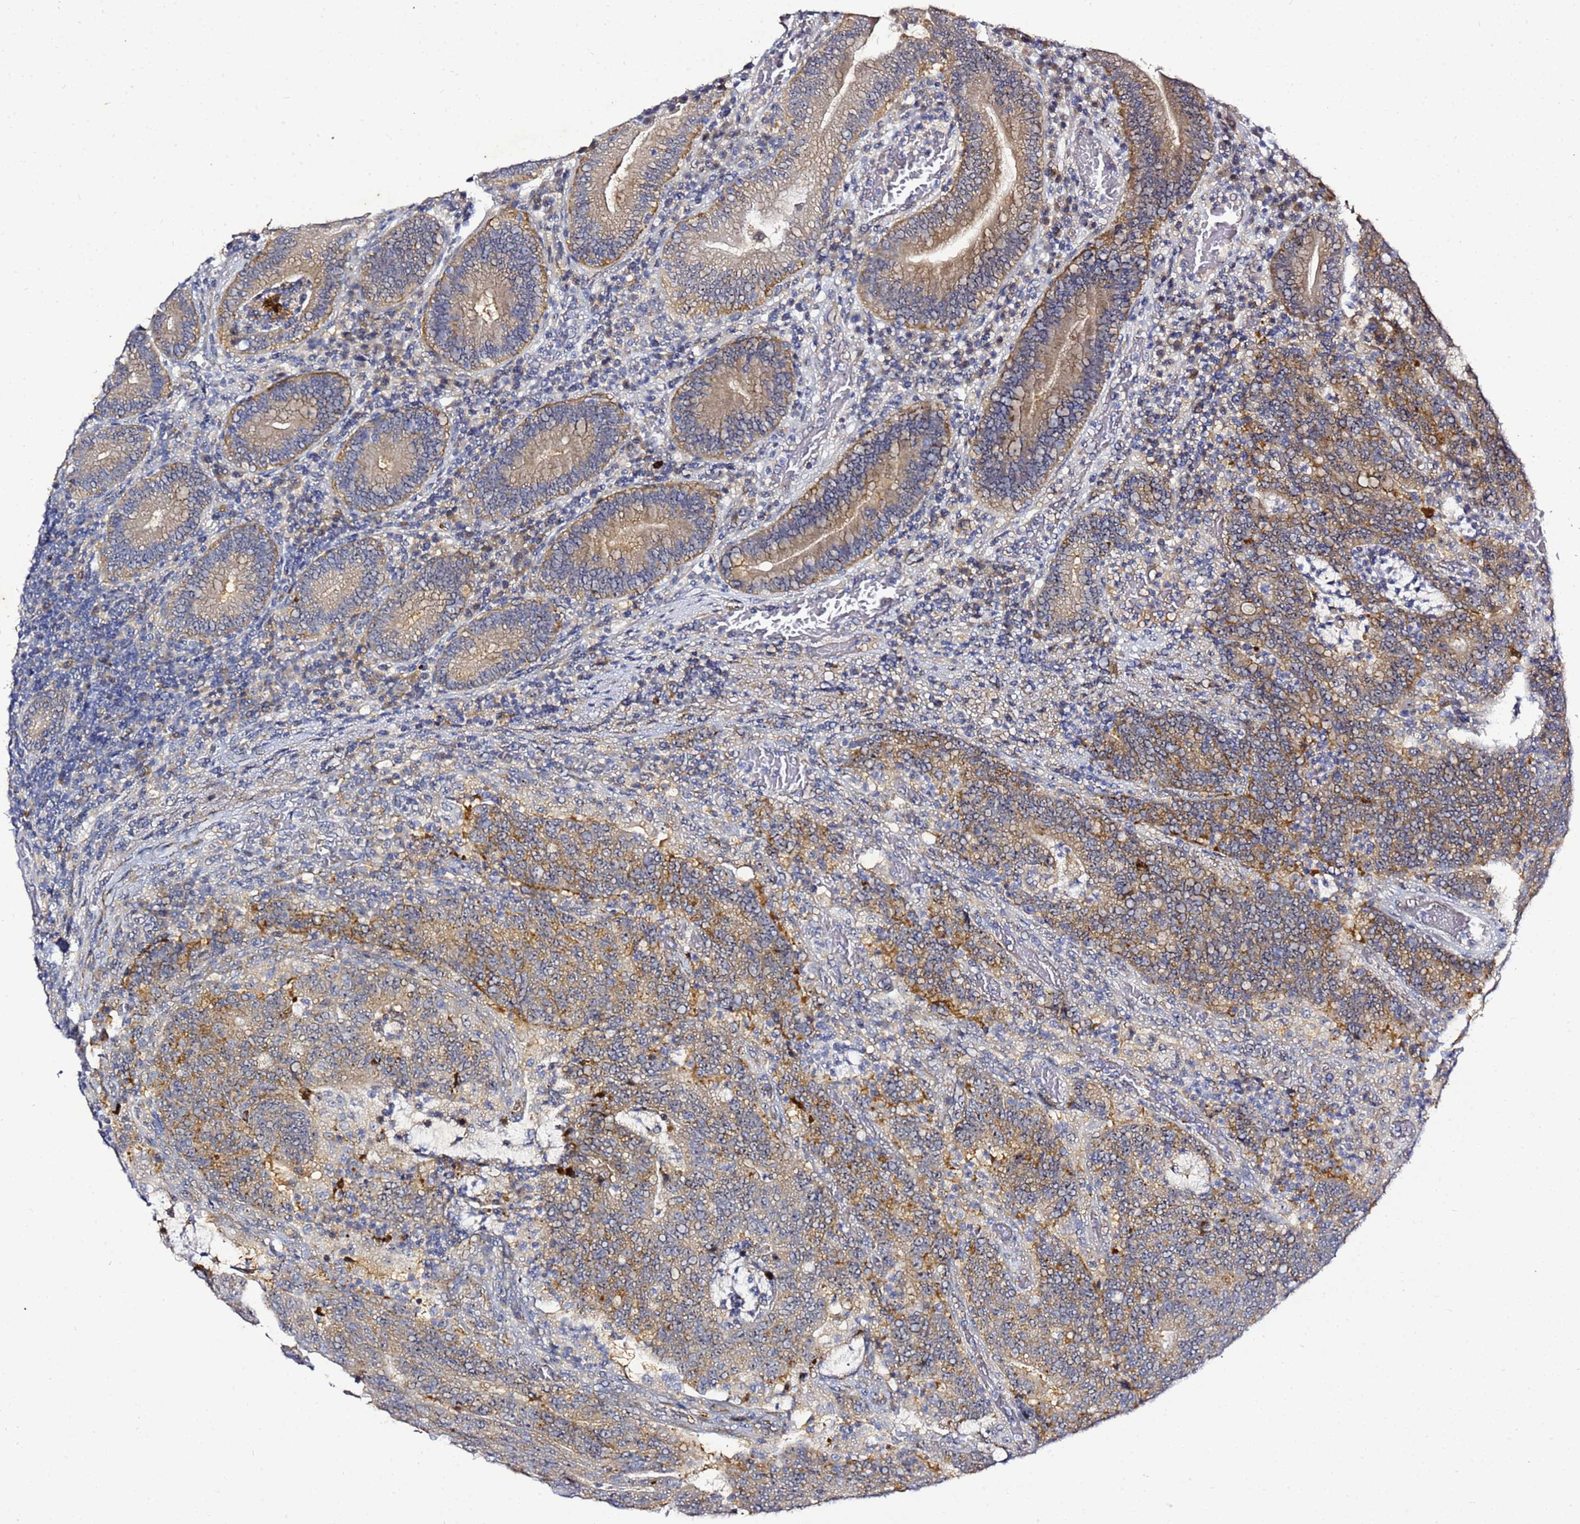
{"staining": {"intensity": "moderate", "quantity": ">75%", "location": "cytoplasmic/membranous"}, "tissue": "colorectal cancer", "cell_type": "Tumor cells", "image_type": "cancer", "snomed": [{"axis": "morphology", "description": "Normal tissue, NOS"}, {"axis": "morphology", "description": "Adenocarcinoma, NOS"}, {"axis": "topography", "description": "Colon"}], "caption": "Immunohistochemical staining of colorectal cancer exhibits medium levels of moderate cytoplasmic/membranous protein staining in approximately >75% of tumor cells.", "gene": "NOL8", "patient": {"sex": "female", "age": 75}}